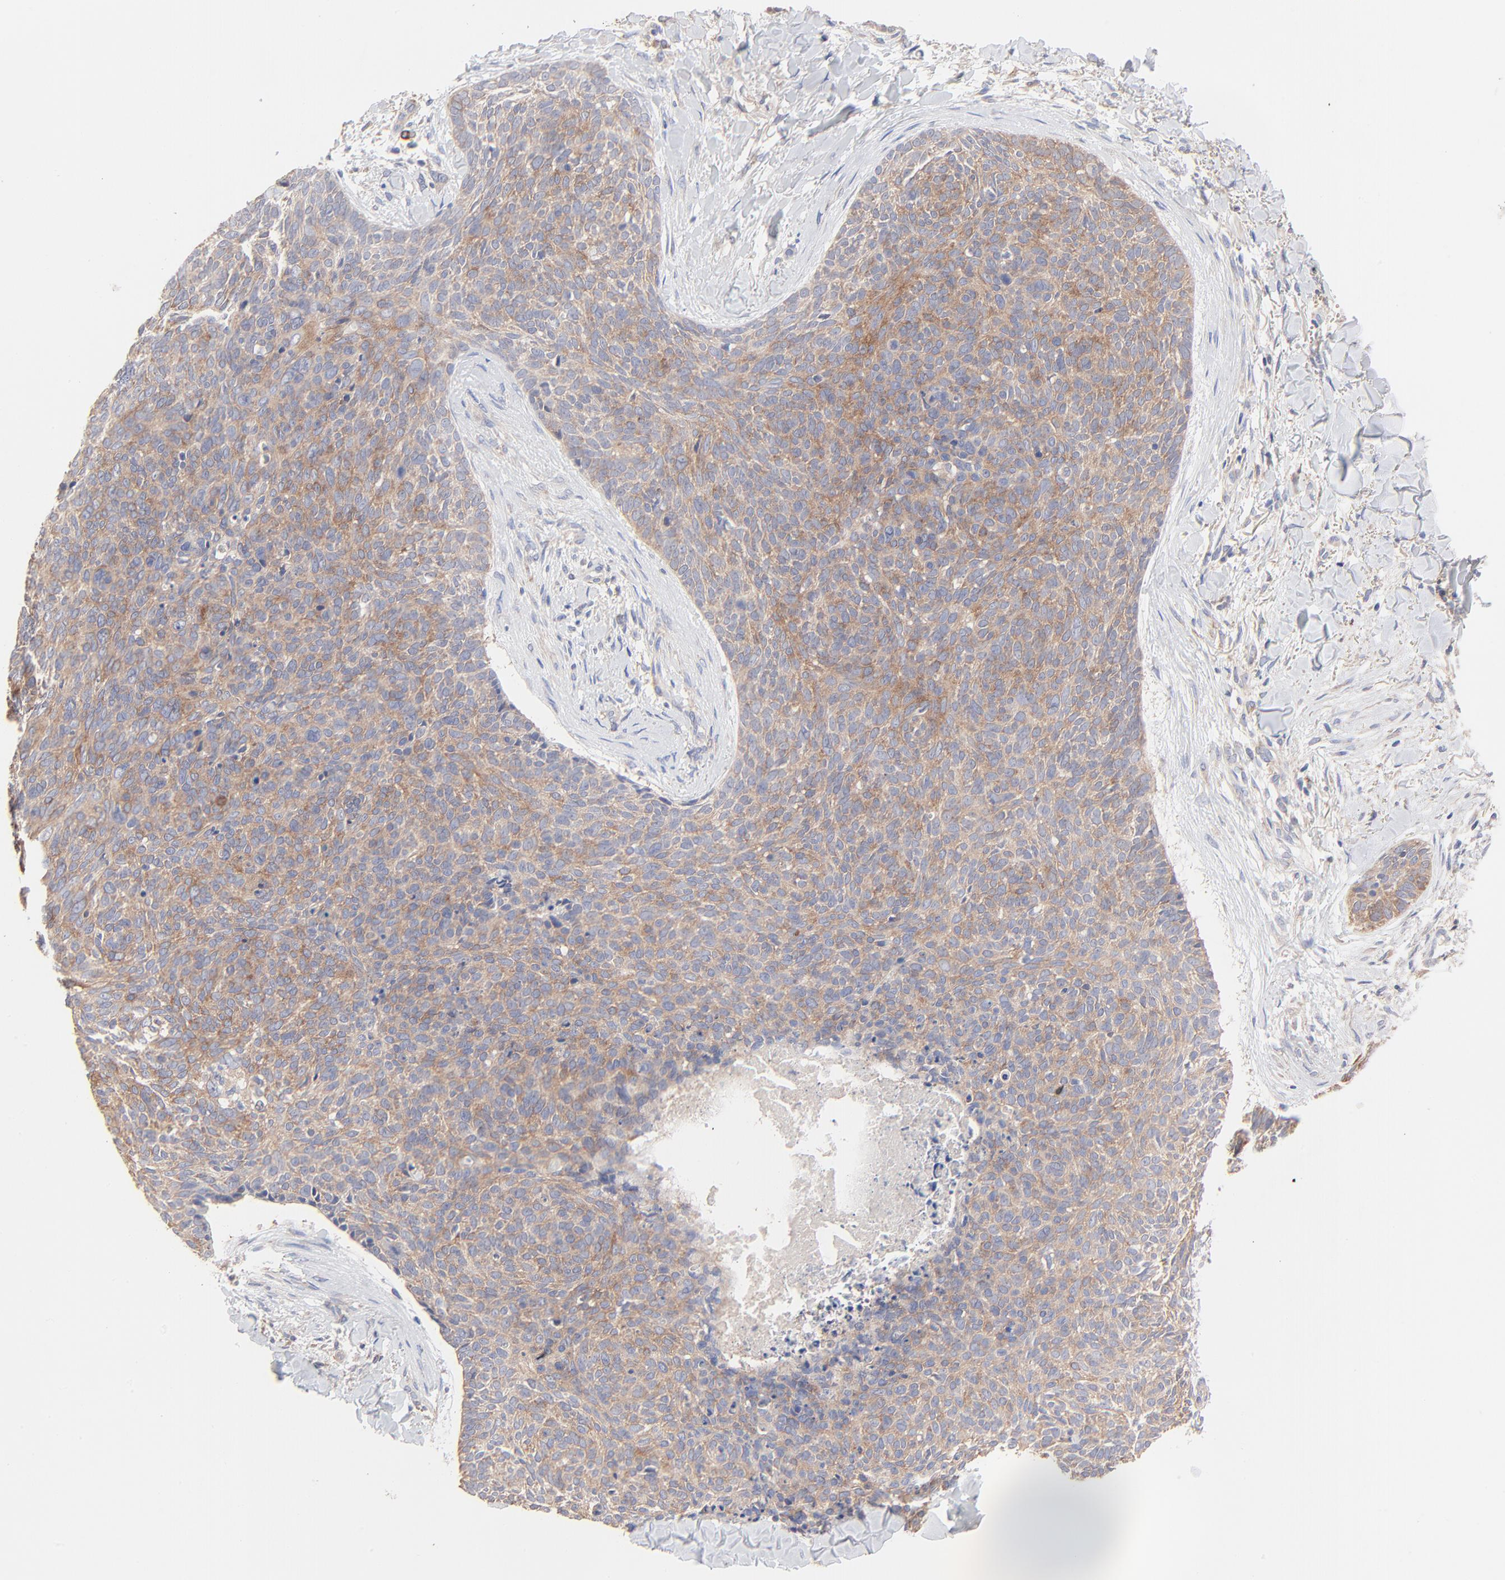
{"staining": {"intensity": "moderate", "quantity": ">75%", "location": "cytoplasmic/membranous"}, "tissue": "skin cancer", "cell_type": "Tumor cells", "image_type": "cancer", "snomed": [{"axis": "morphology", "description": "Normal tissue, NOS"}, {"axis": "morphology", "description": "Basal cell carcinoma"}, {"axis": "topography", "description": "Skin"}], "caption": "Protein staining exhibits moderate cytoplasmic/membranous expression in about >75% of tumor cells in basal cell carcinoma (skin).", "gene": "PPFIBP2", "patient": {"sex": "female", "age": 57}}